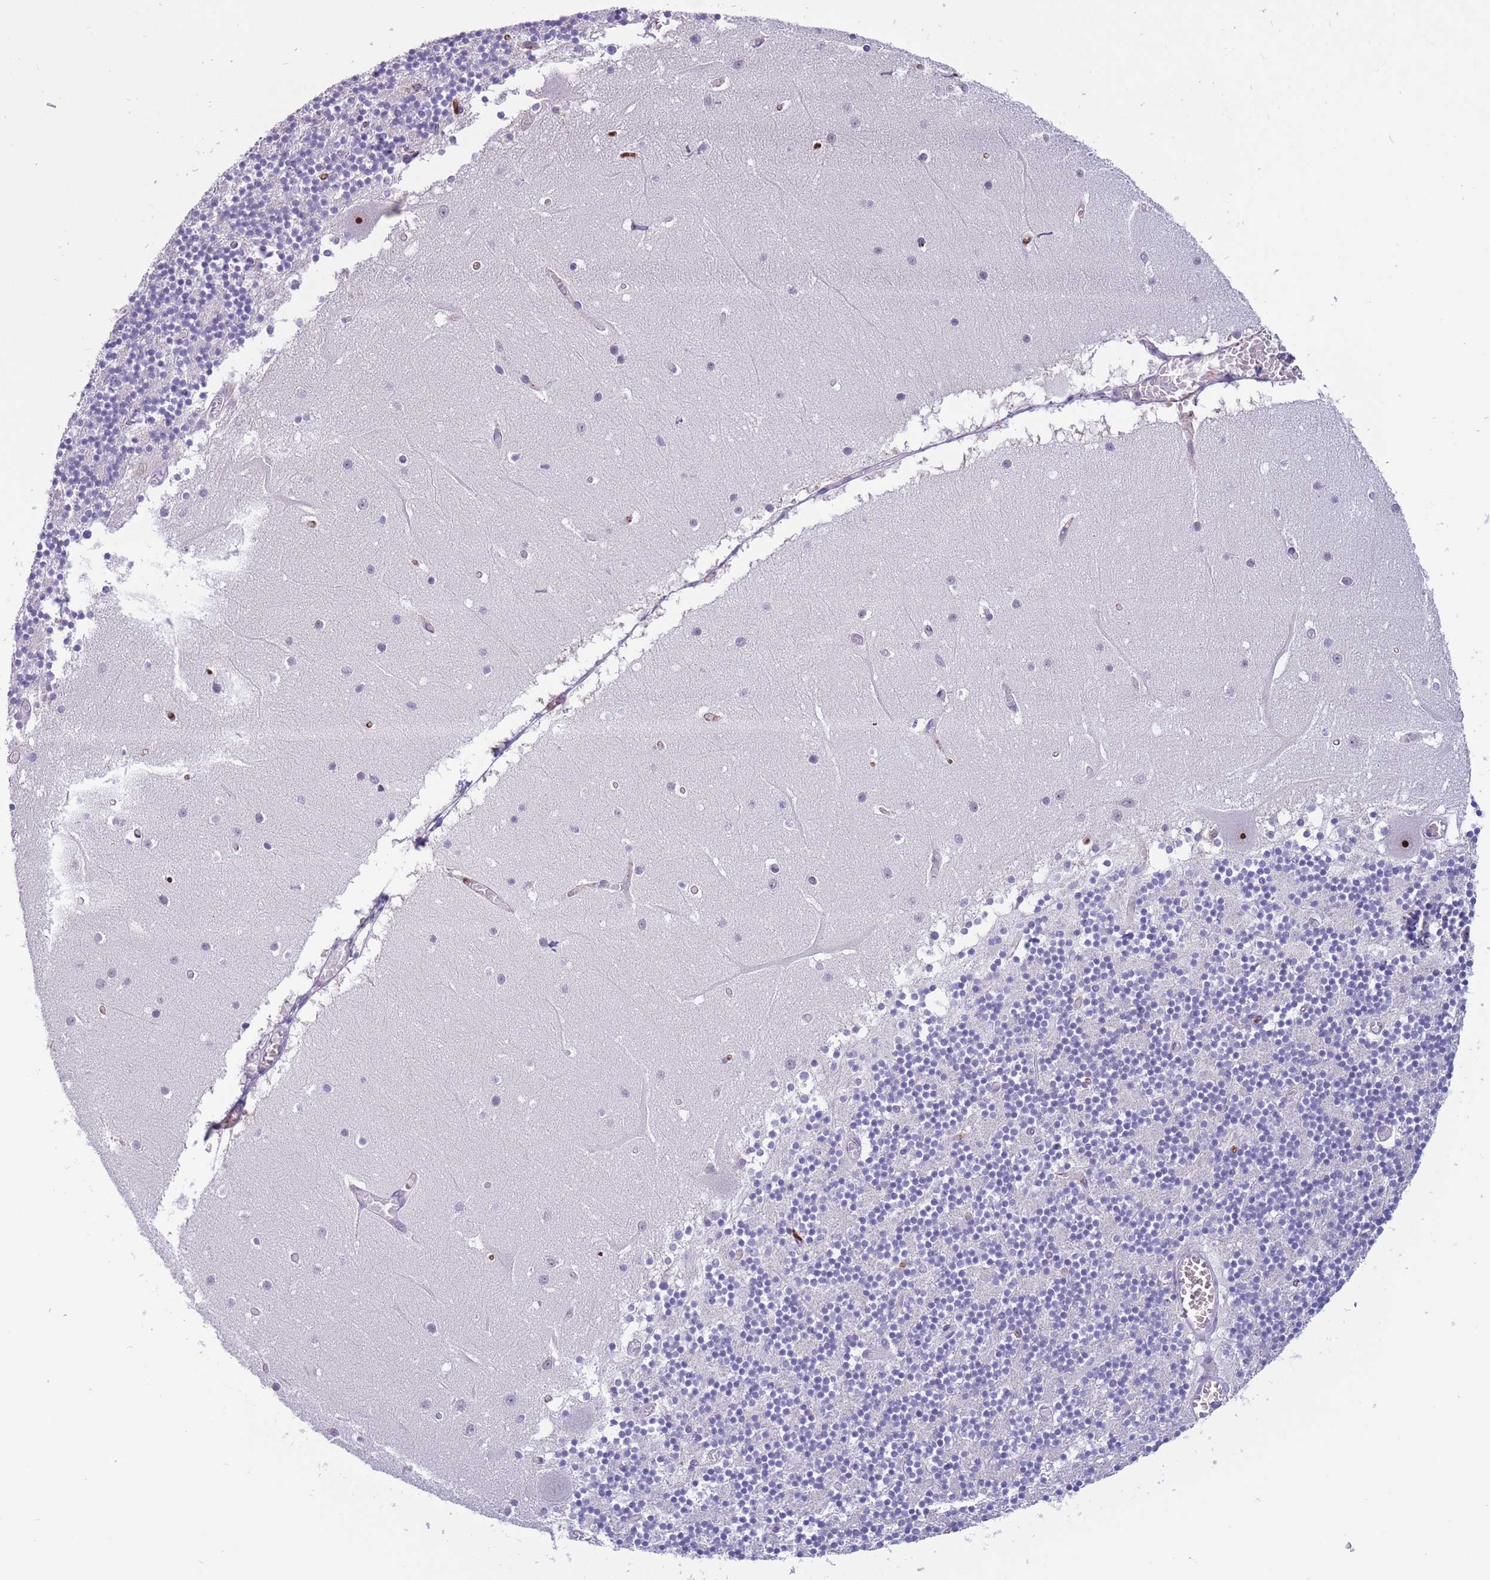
{"staining": {"intensity": "negative", "quantity": "none", "location": "none"}, "tissue": "cerebellum", "cell_type": "Cells in granular layer", "image_type": "normal", "snomed": [{"axis": "morphology", "description": "Normal tissue, NOS"}, {"axis": "topography", "description": "Cerebellum"}], "caption": "IHC of unremarkable cerebellum reveals no staining in cells in granular layer.", "gene": "BOP1", "patient": {"sex": "female", "age": 28}}